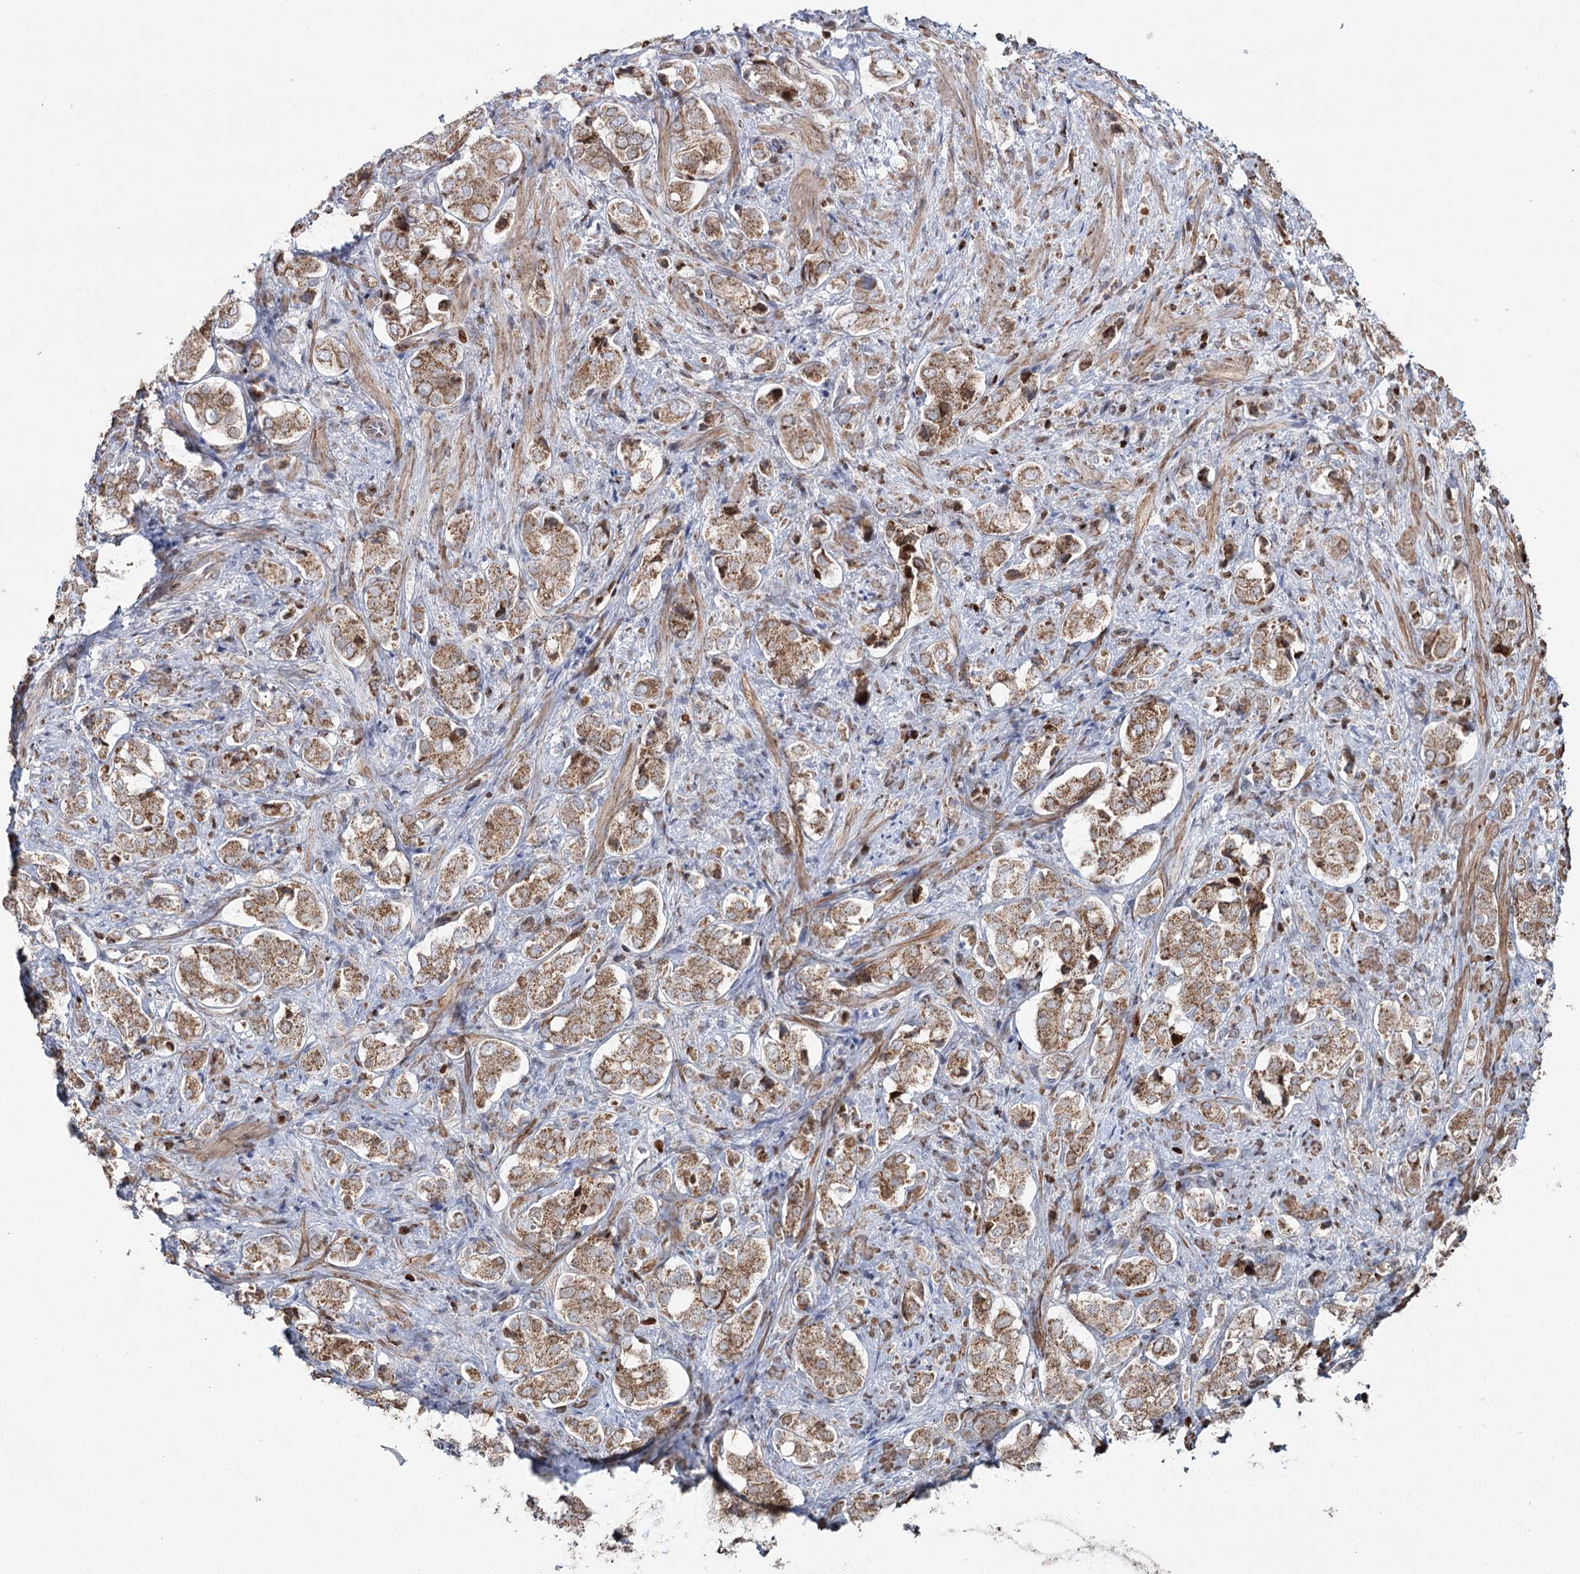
{"staining": {"intensity": "moderate", "quantity": ">75%", "location": "cytoplasmic/membranous"}, "tissue": "prostate cancer", "cell_type": "Tumor cells", "image_type": "cancer", "snomed": [{"axis": "morphology", "description": "Adenocarcinoma, High grade"}, {"axis": "topography", "description": "Prostate"}], "caption": "Moderate cytoplasmic/membranous staining is seen in about >75% of tumor cells in prostate cancer (high-grade adenocarcinoma).", "gene": "PDHX", "patient": {"sex": "male", "age": 65}}